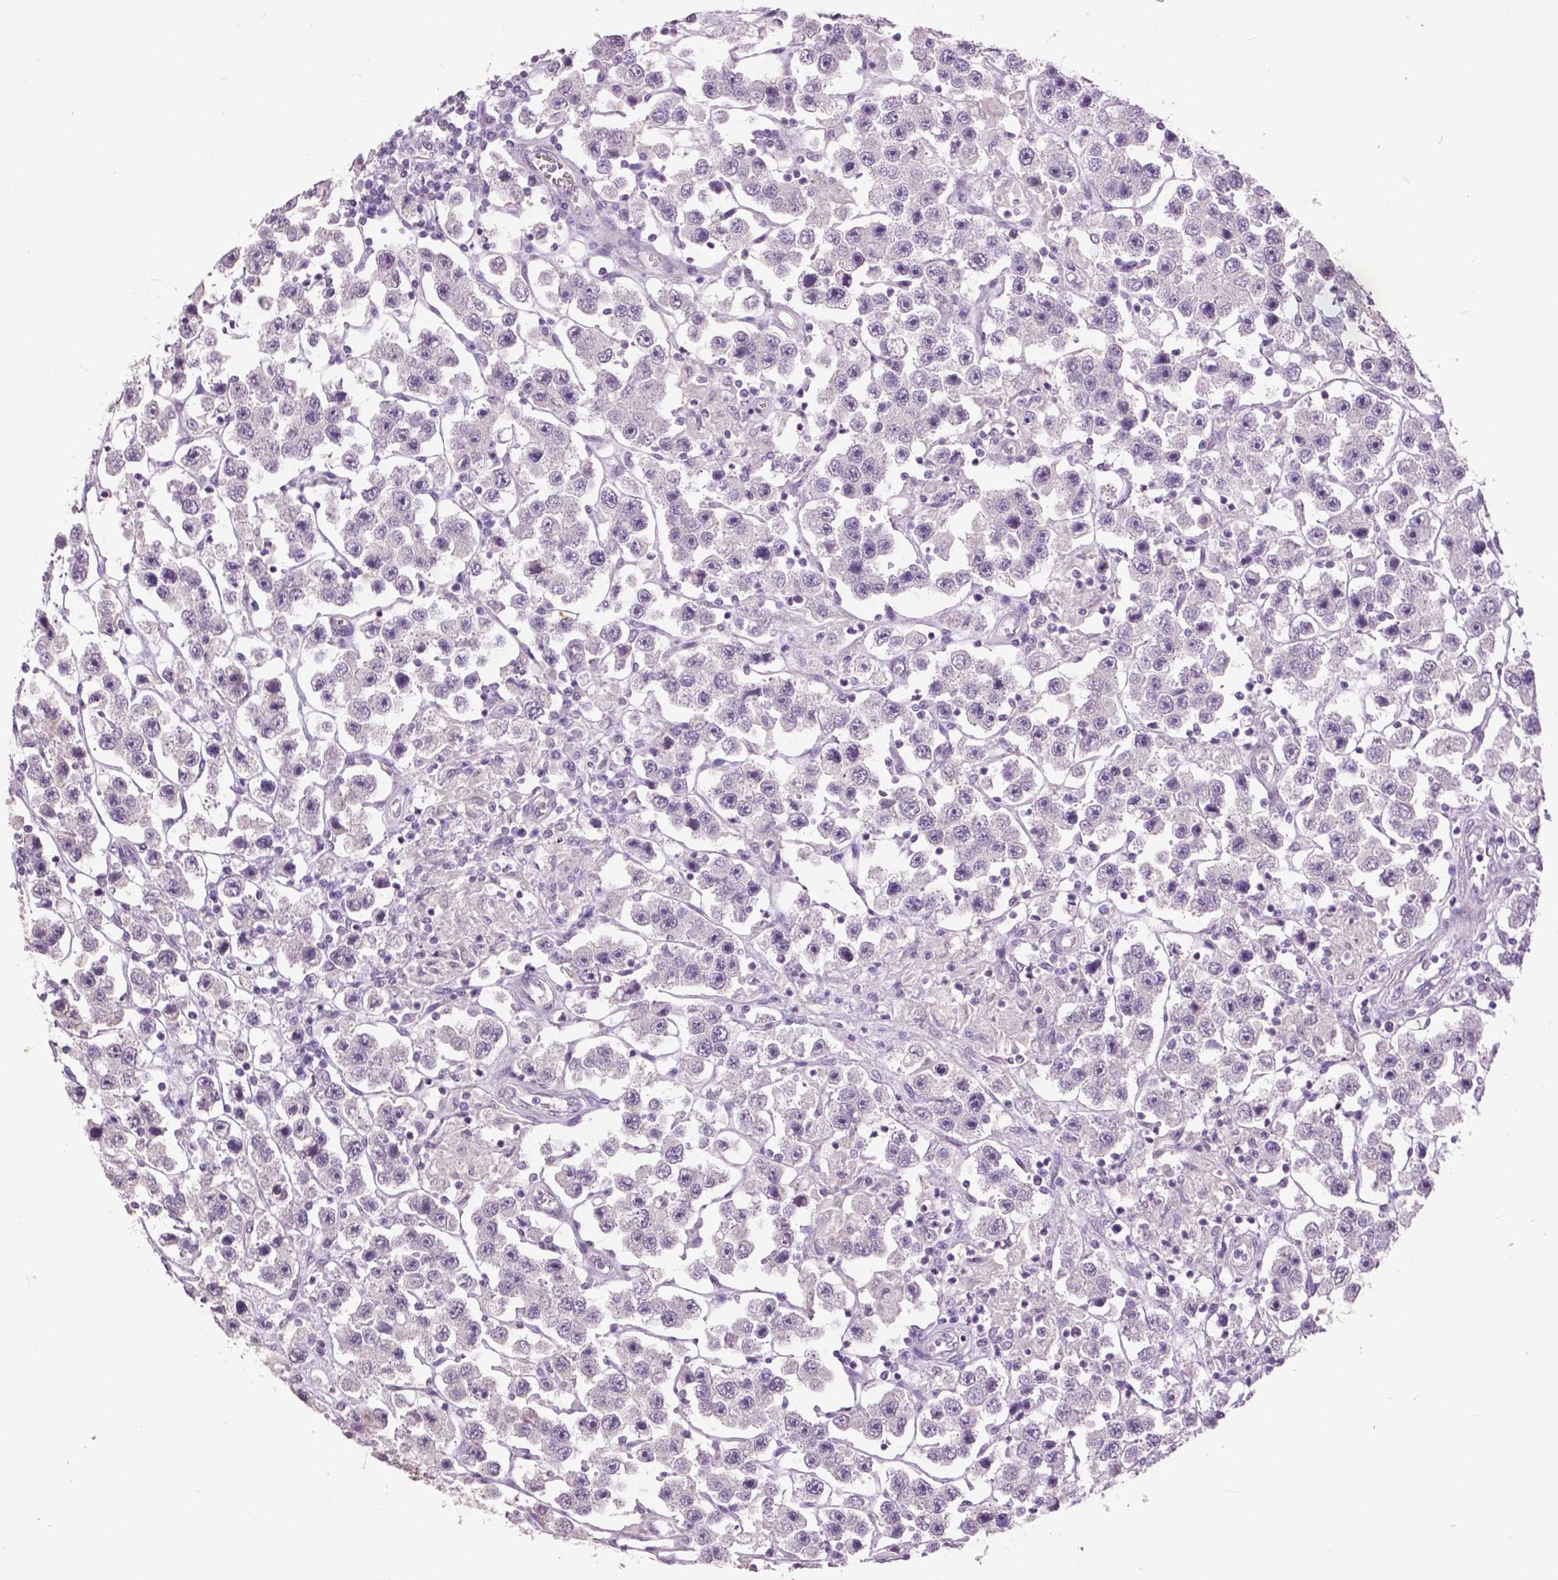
{"staining": {"intensity": "negative", "quantity": "none", "location": "none"}, "tissue": "testis cancer", "cell_type": "Tumor cells", "image_type": "cancer", "snomed": [{"axis": "morphology", "description": "Seminoma, NOS"}, {"axis": "topography", "description": "Testis"}], "caption": "This is a image of IHC staining of testis cancer (seminoma), which shows no staining in tumor cells. Nuclei are stained in blue.", "gene": "GRIN2A", "patient": {"sex": "male", "age": 45}}